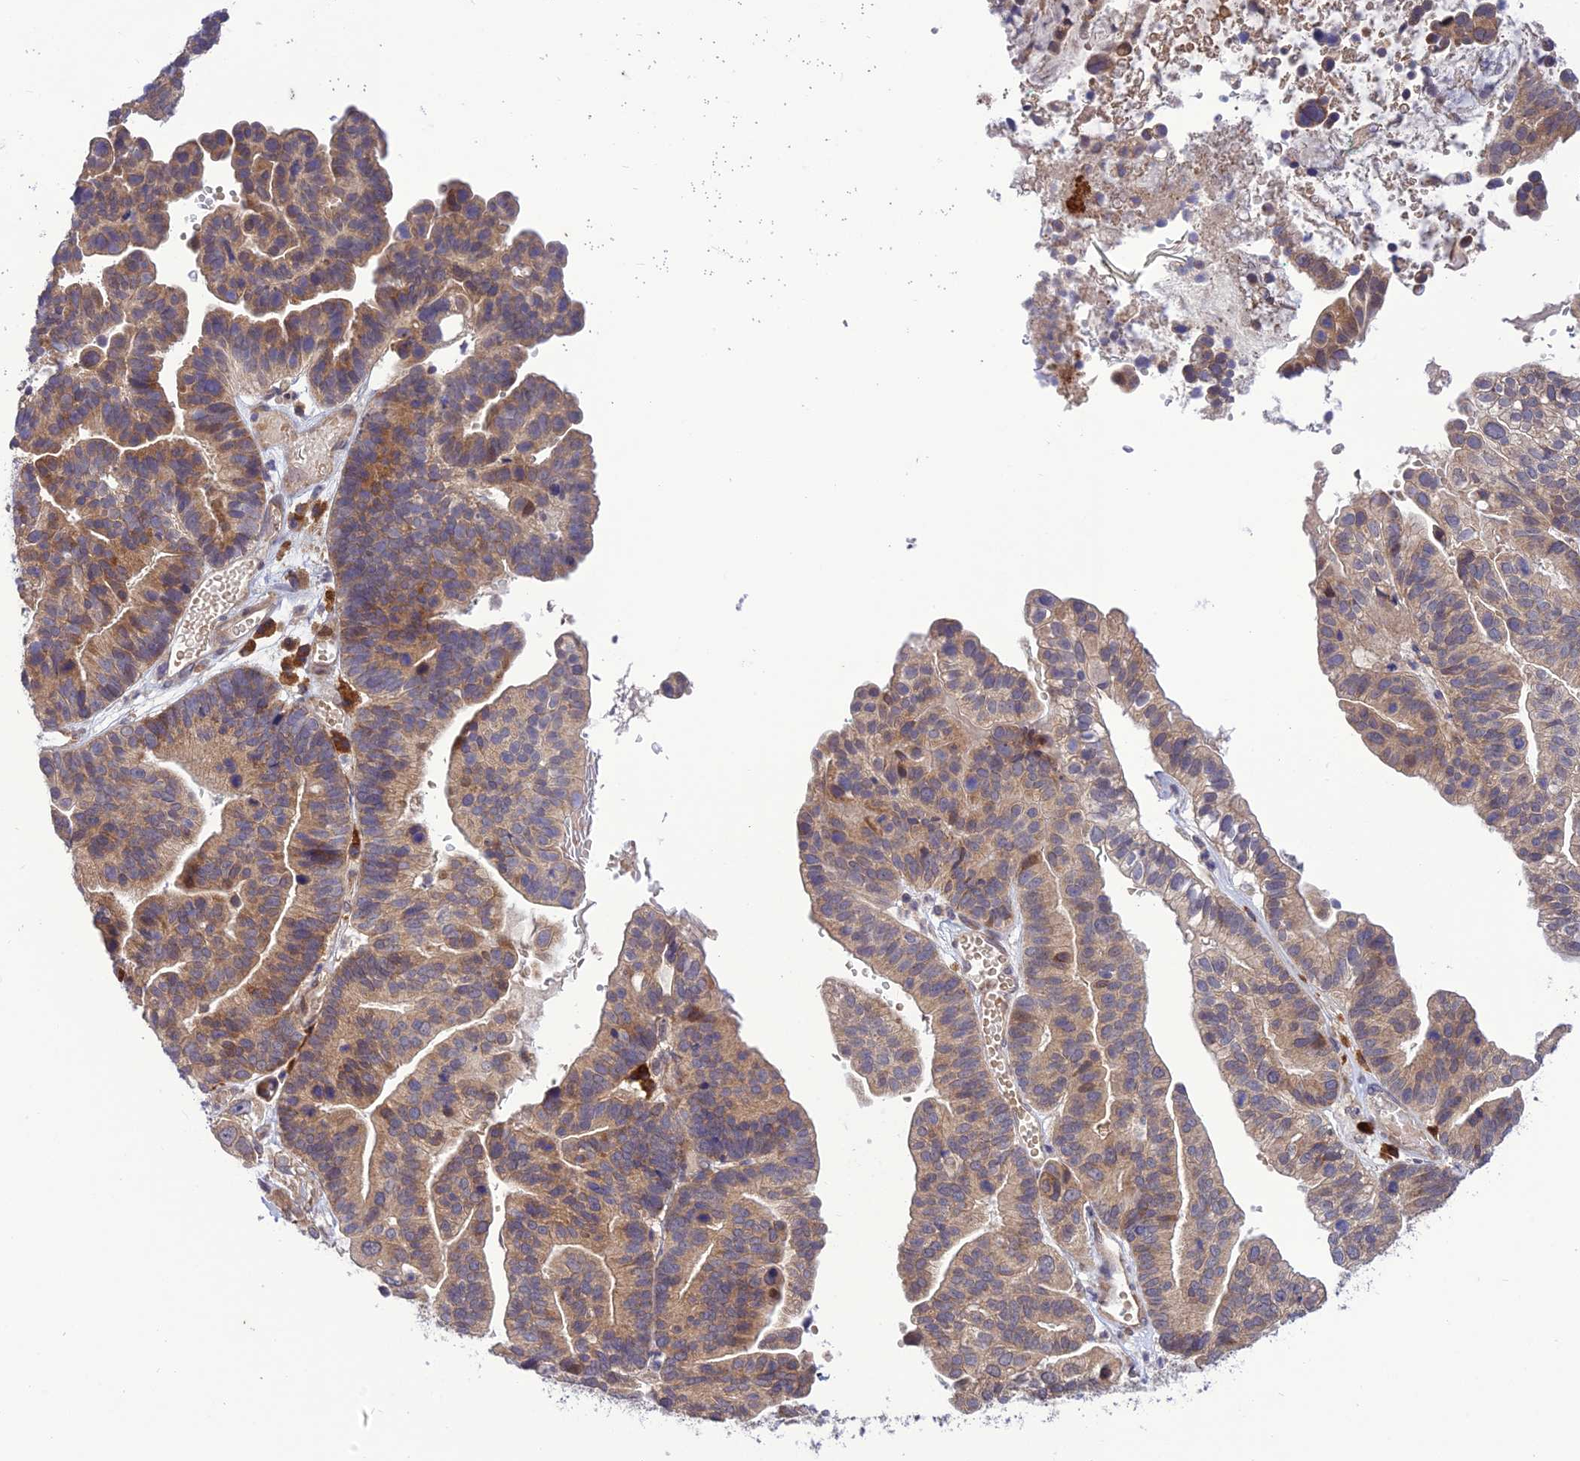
{"staining": {"intensity": "weak", "quantity": ">75%", "location": "cytoplasmic/membranous"}, "tissue": "ovarian cancer", "cell_type": "Tumor cells", "image_type": "cancer", "snomed": [{"axis": "morphology", "description": "Cystadenocarcinoma, serous, NOS"}, {"axis": "topography", "description": "Ovary"}], "caption": "Ovarian serous cystadenocarcinoma stained with a protein marker demonstrates weak staining in tumor cells.", "gene": "UROS", "patient": {"sex": "female", "age": 56}}